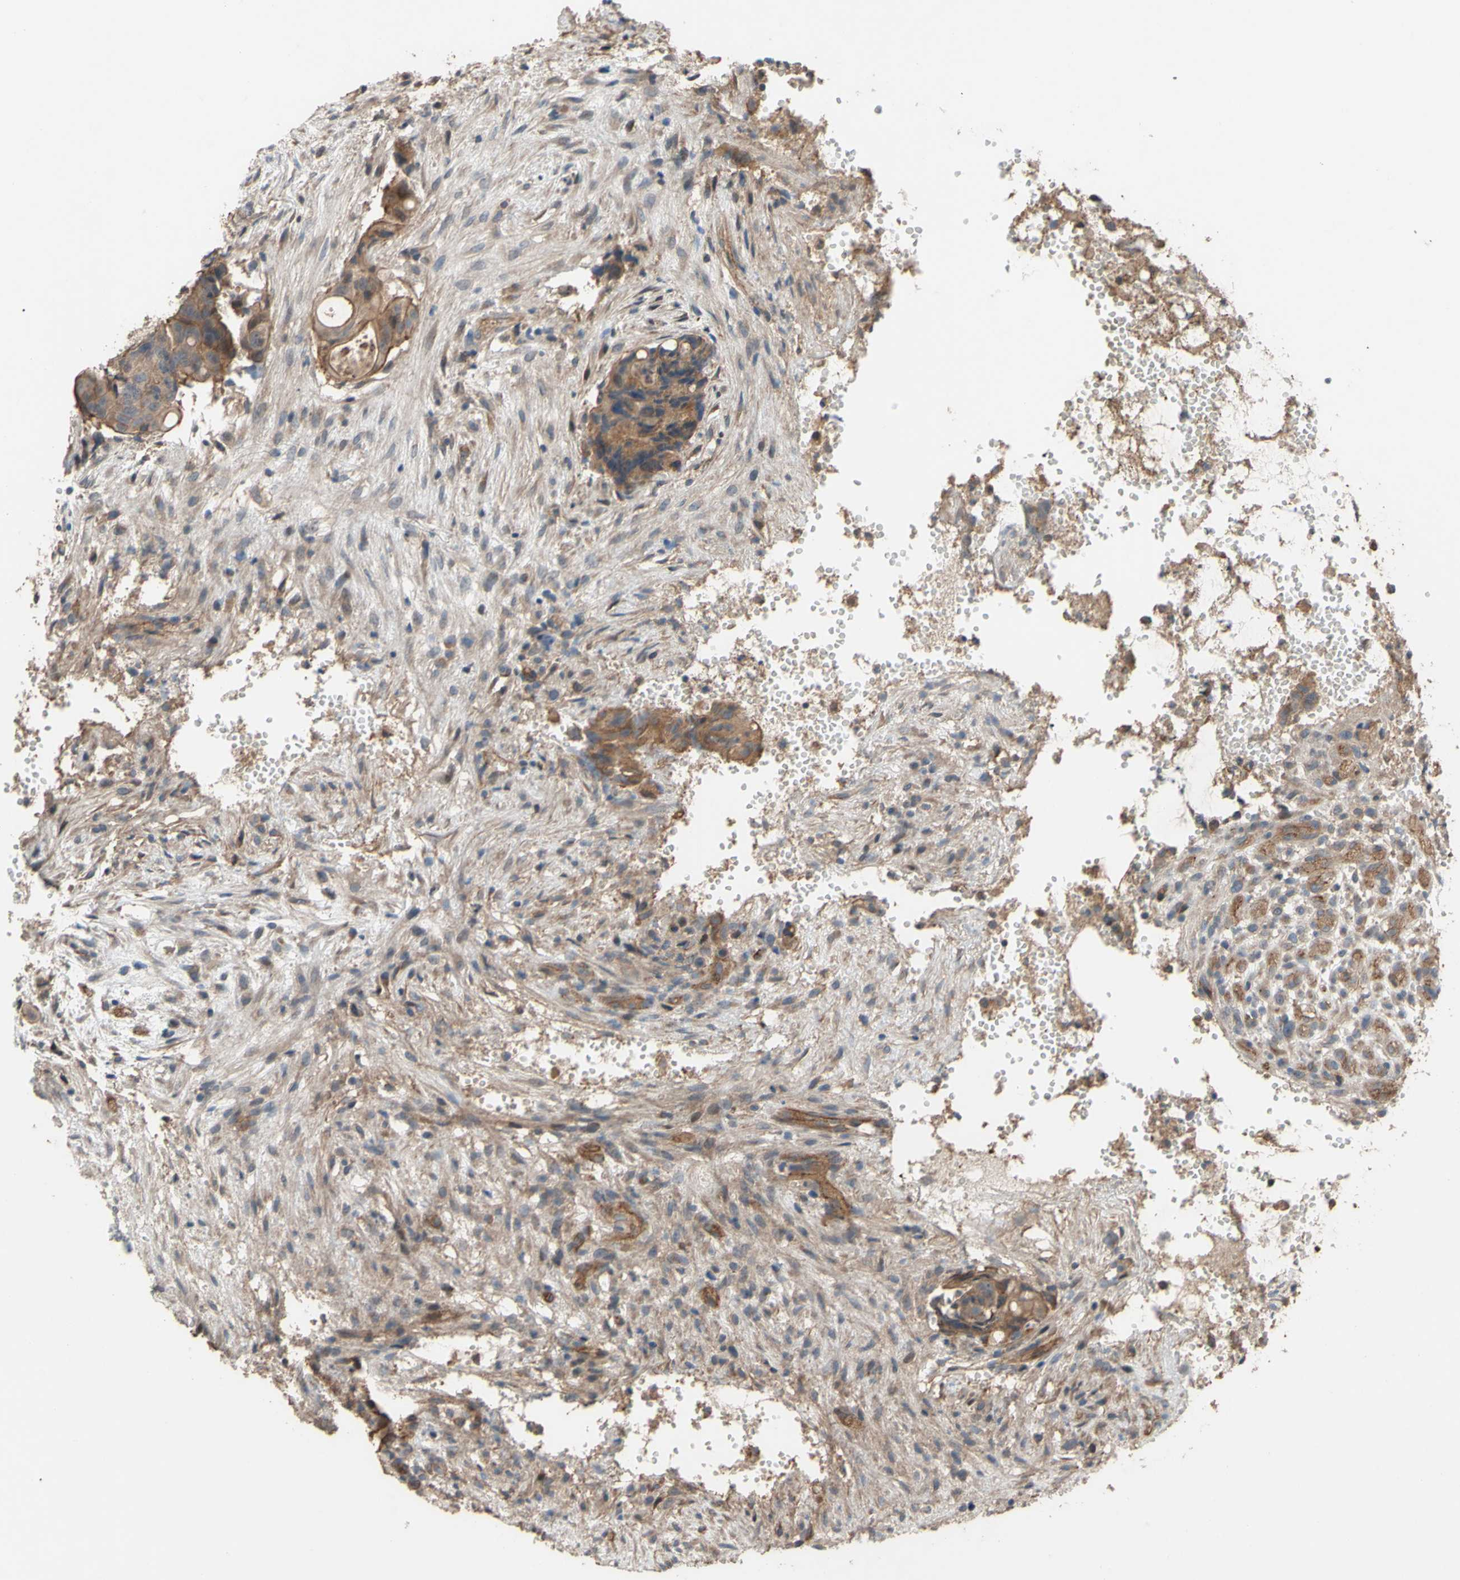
{"staining": {"intensity": "moderate", "quantity": ">75%", "location": "cytoplasmic/membranous"}, "tissue": "colorectal cancer", "cell_type": "Tumor cells", "image_type": "cancer", "snomed": [{"axis": "morphology", "description": "Adenocarcinoma, NOS"}, {"axis": "topography", "description": "Colon"}], "caption": "DAB immunohistochemical staining of colorectal cancer (adenocarcinoma) reveals moderate cytoplasmic/membranous protein positivity in about >75% of tumor cells.", "gene": "SHROOM4", "patient": {"sex": "female", "age": 57}}